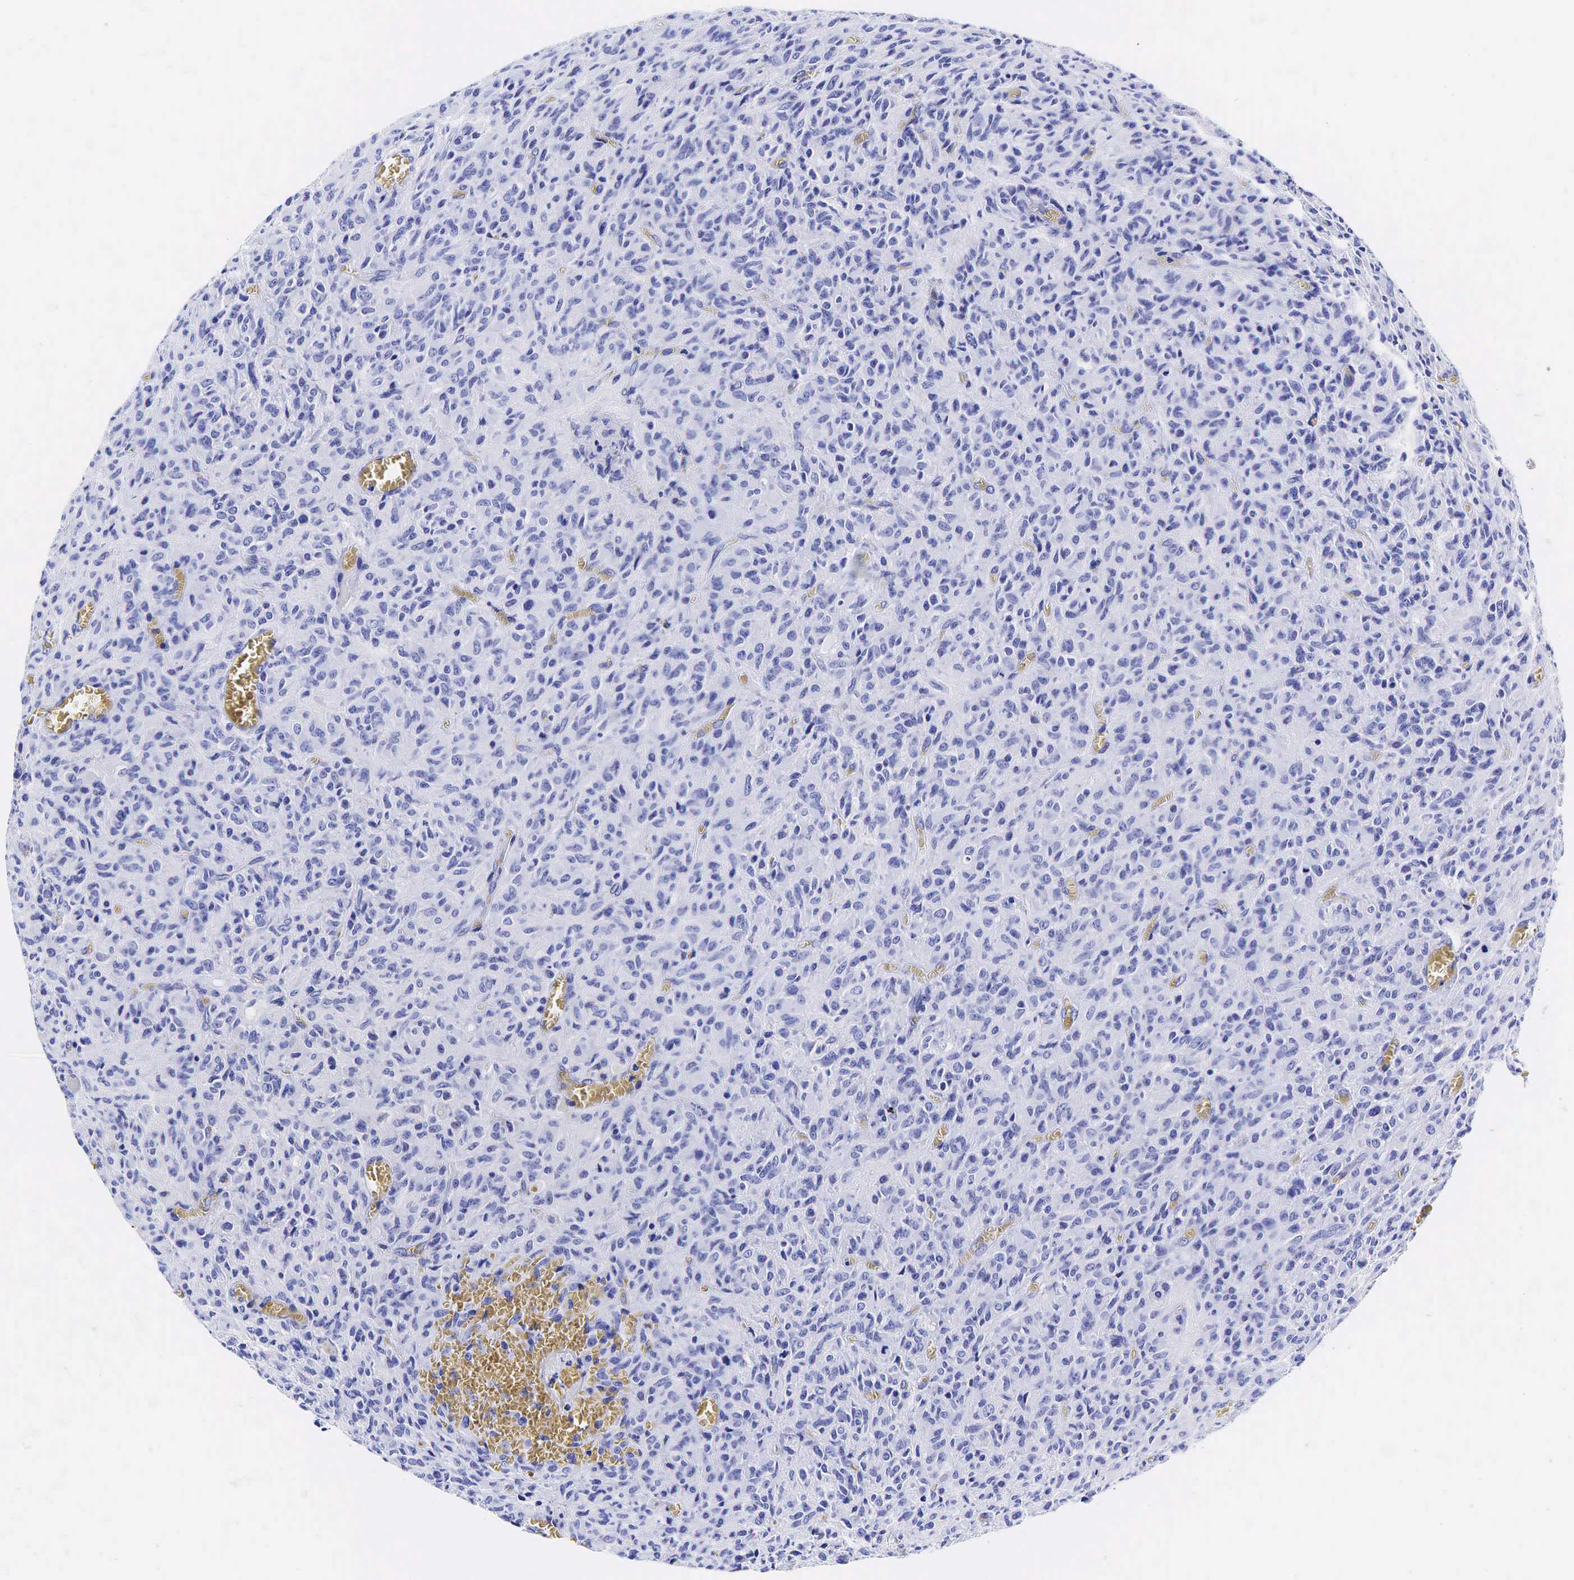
{"staining": {"intensity": "negative", "quantity": "none", "location": "none"}, "tissue": "glioma", "cell_type": "Tumor cells", "image_type": "cancer", "snomed": [{"axis": "morphology", "description": "Glioma, malignant, High grade"}, {"axis": "topography", "description": "Brain"}], "caption": "An immunohistochemistry histopathology image of high-grade glioma (malignant) is shown. There is no staining in tumor cells of high-grade glioma (malignant).", "gene": "GAST", "patient": {"sex": "male", "age": 56}}